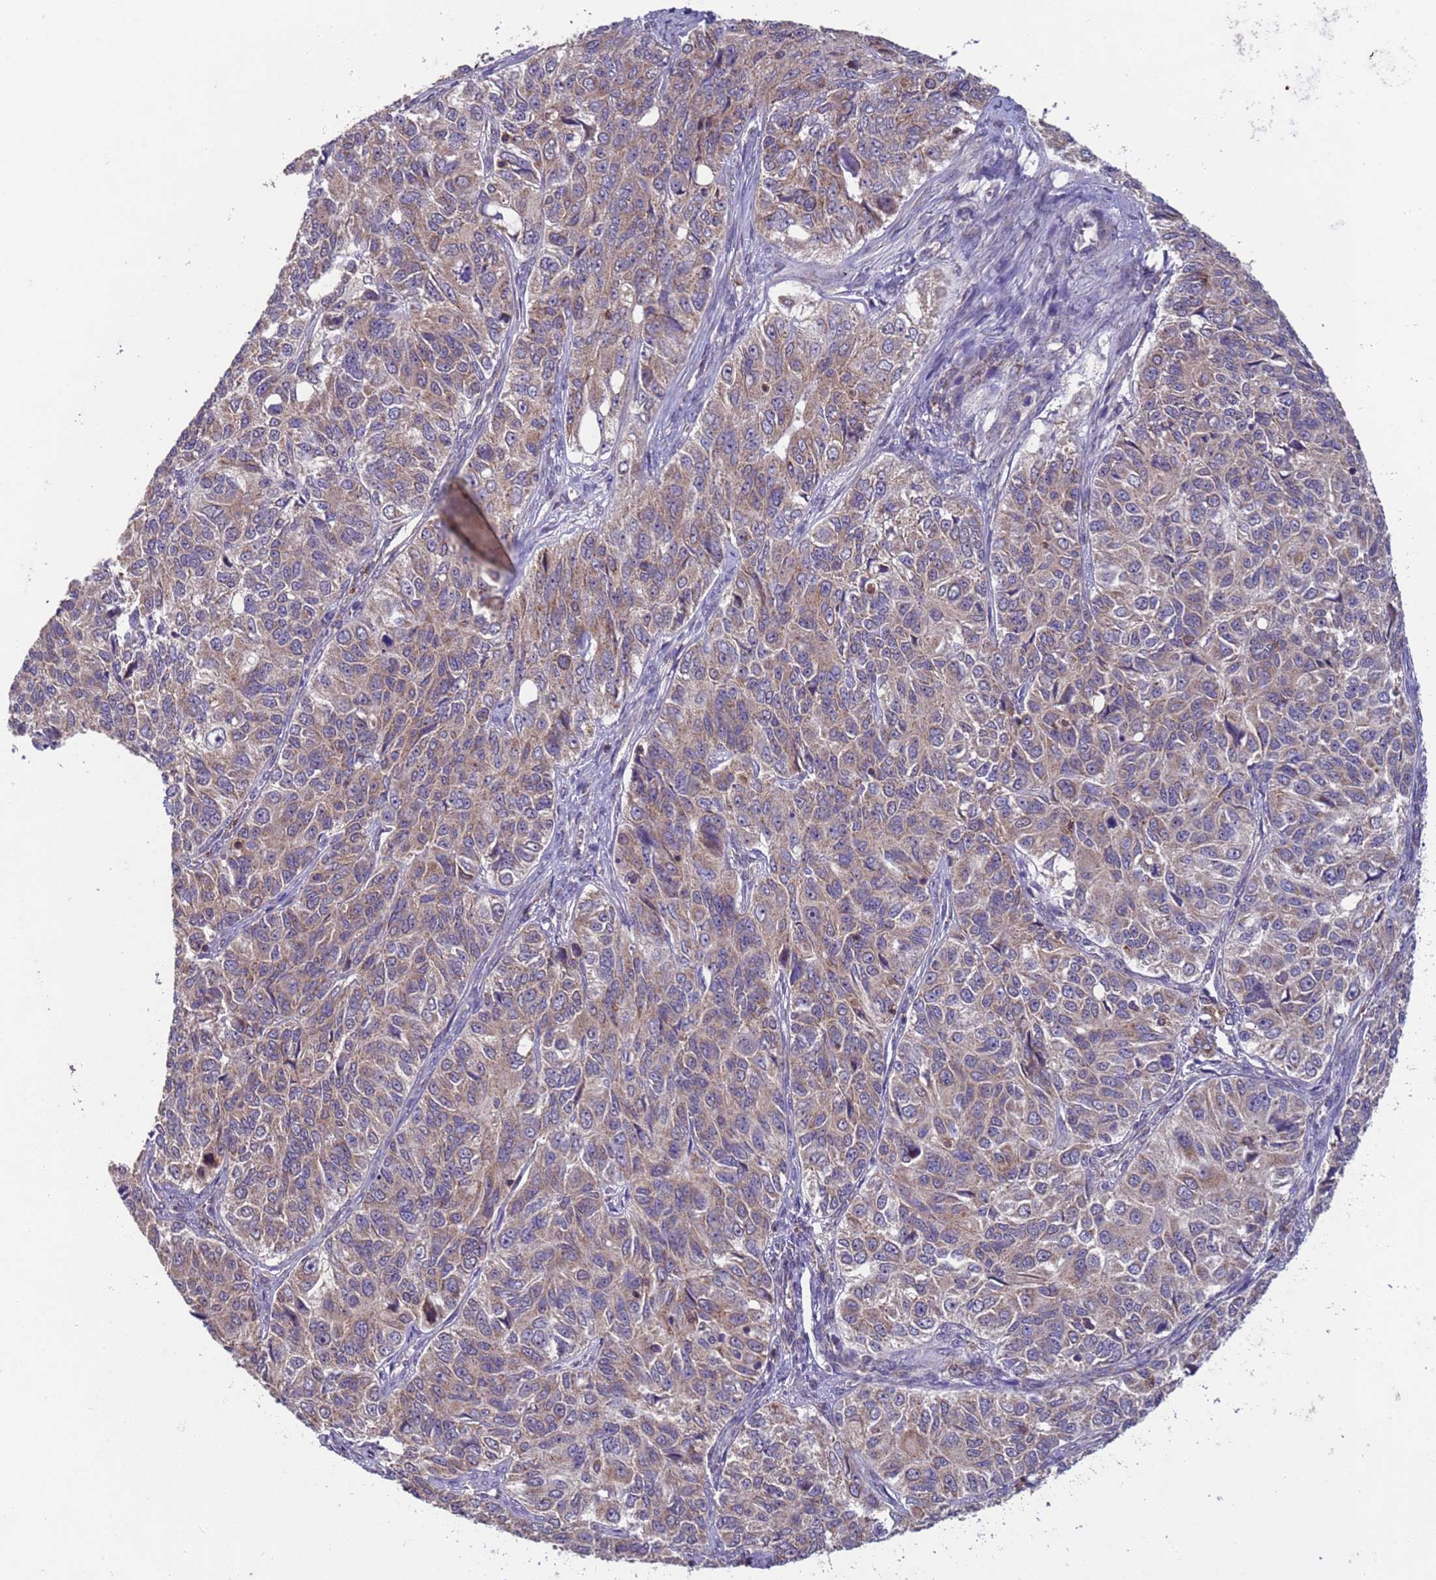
{"staining": {"intensity": "moderate", "quantity": ">75%", "location": "cytoplasmic/membranous"}, "tissue": "ovarian cancer", "cell_type": "Tumor cells", "image_type": "cancer", "snomed": [{"axis": "morphology", "description": "Carcinoma, endometroid"}, {"axis": "topography", "description": "Ovary"}], "caption": "IHC histopathology image of neoplastic tissue: ovarian cancer (endometroid carcinoma) stained using immunohistochemistry exhibits medium levels of moderate protein expression localized specifically in the cytoplasmic/membranous of tumor cells, appearing as a cytoplasmic/membranous brown color.", "gene": "ACAD8", "patient": {"sex": "female", "age": 51}}